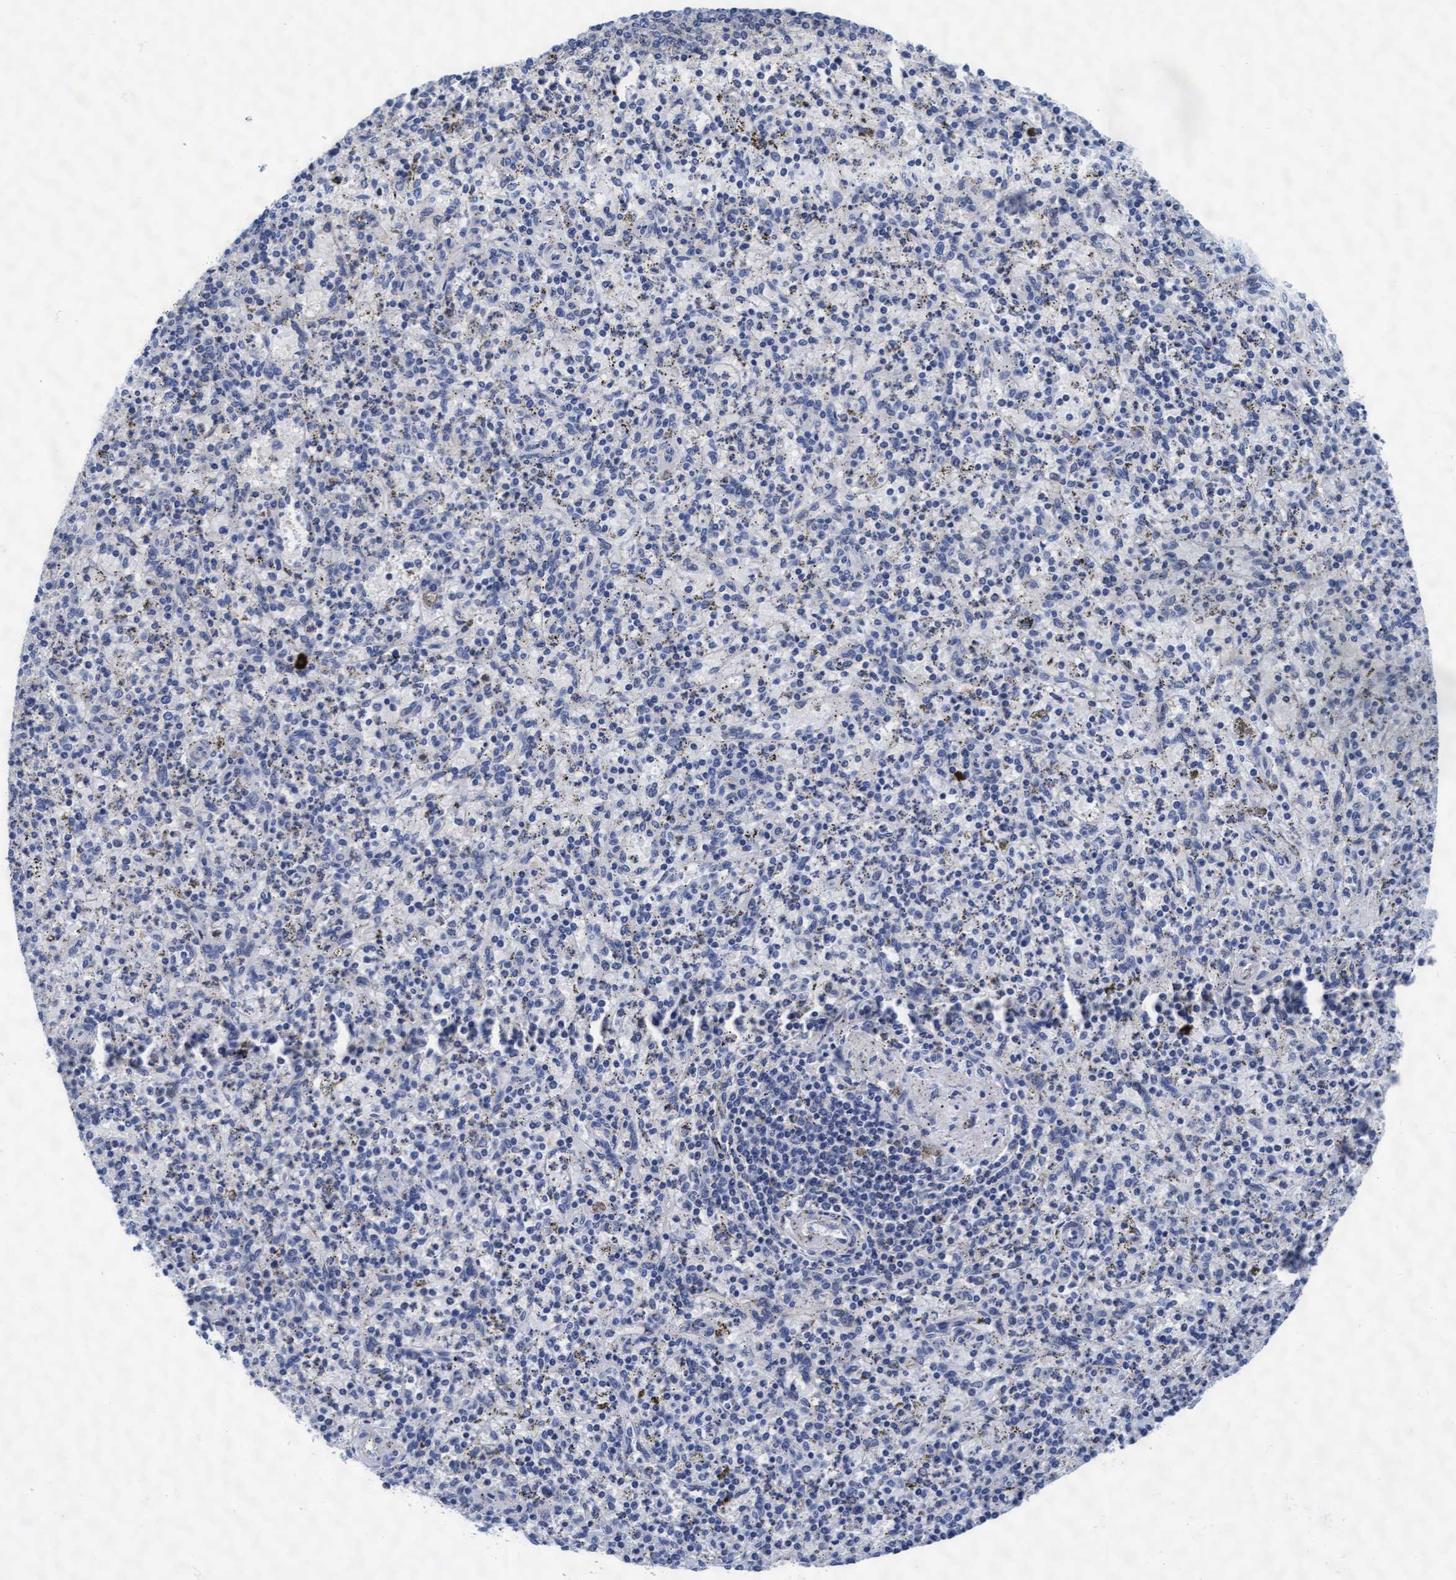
{"staining": {"intensity": "negative", "quantity": "none", "location": "none"}, "tissue": "spleen", "cell_type": "Cells in red pulp", "image_type": "normal", "snomed": [{"axis": "morphology", "description": "Normal tissue, NOS"}, {"axis": "topography", "description": "Spleen"}], "caption": "Cells in red pulp are negative for protein expression in benign human spleen. (Stains: DAB (3,3'-diaminobenzidine) immunohistochemistry with hematoxylin counter stain, Microscopy: brightfield microscopy at high magnification).", "gene": "ARSG", "patient": {"sex": "male", "age": 72}}